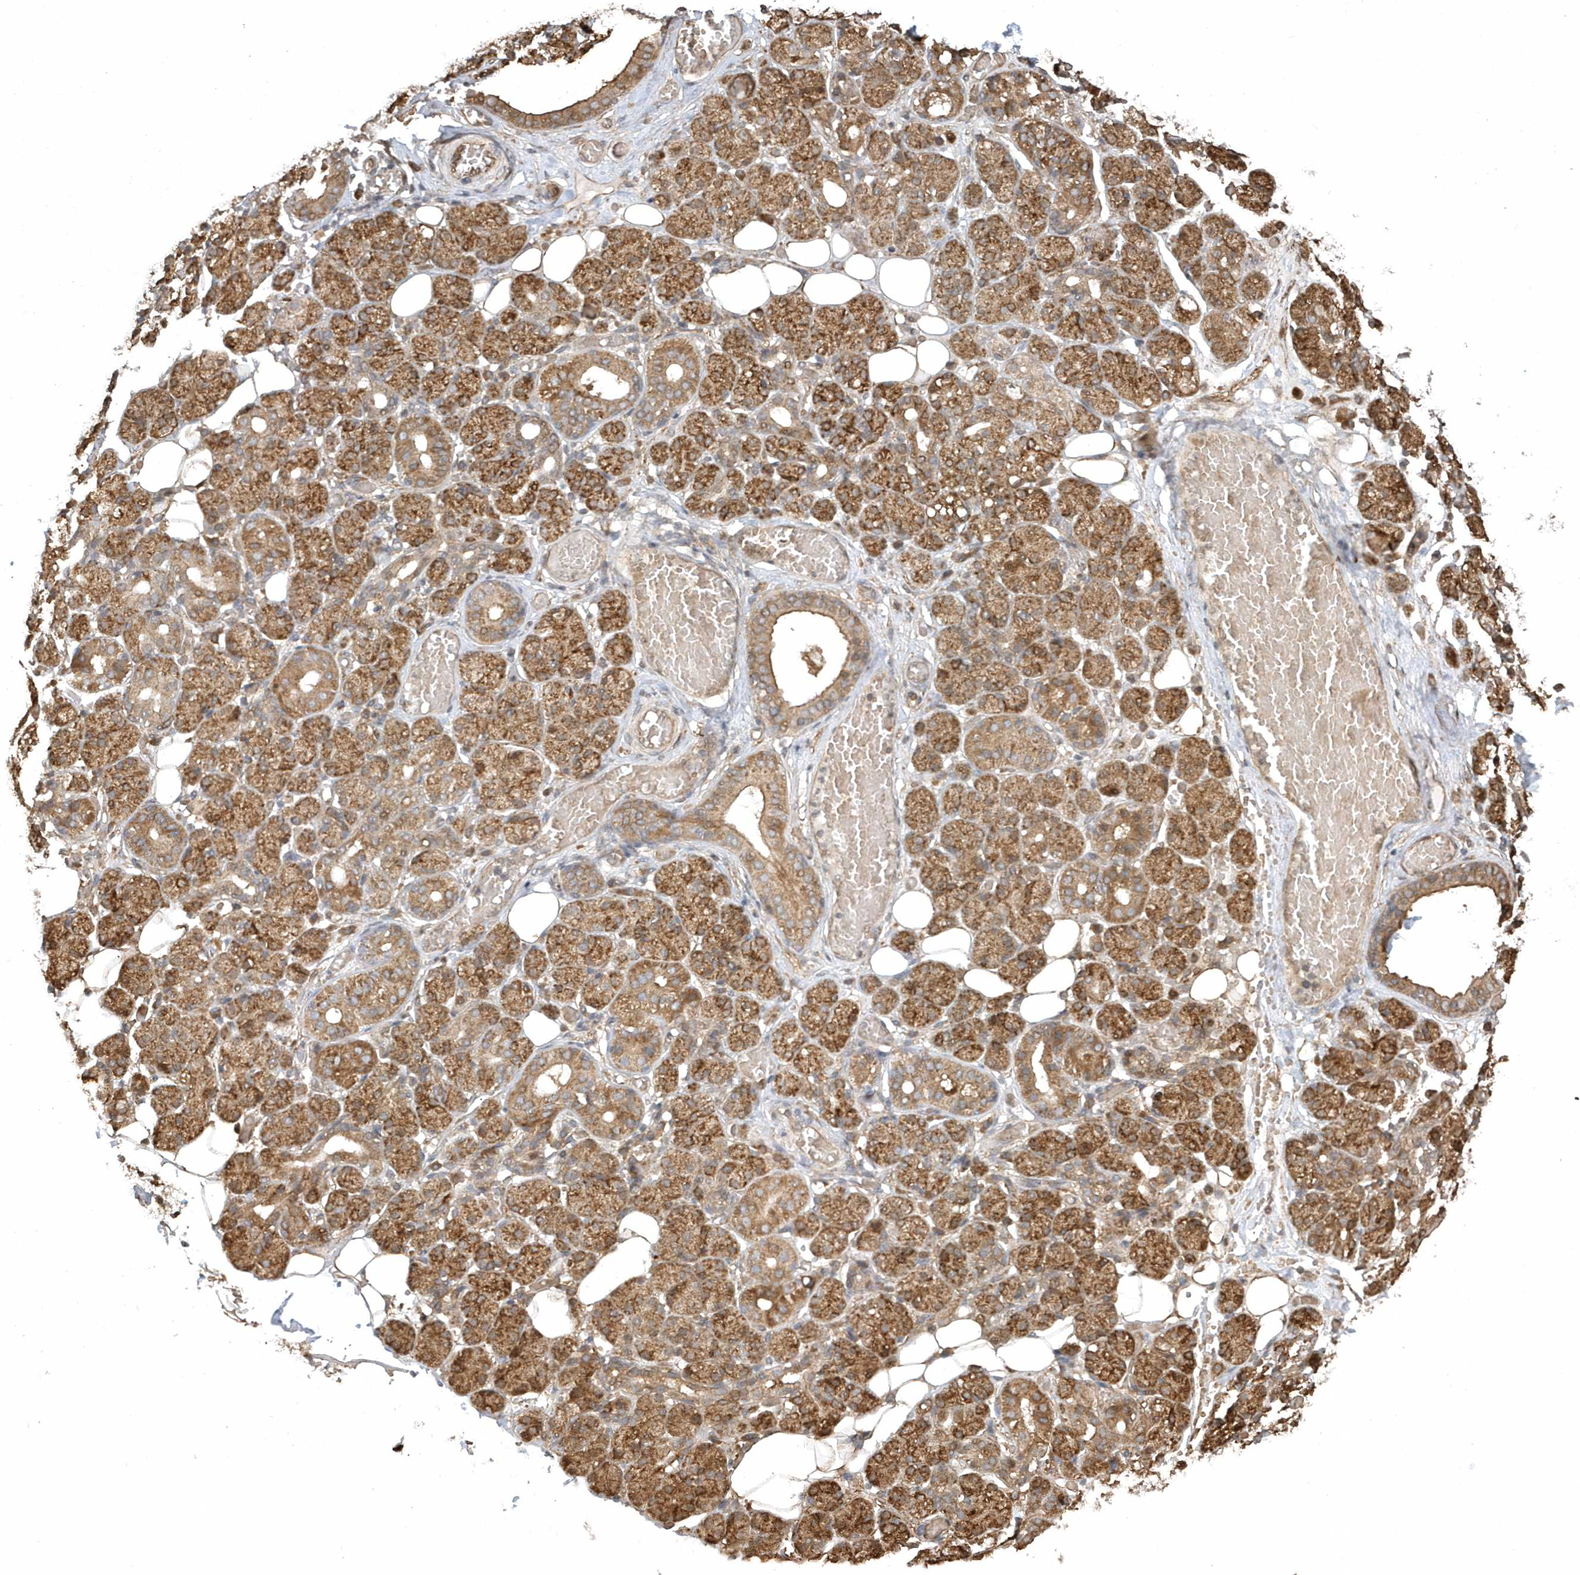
{"staining": {"intensity": "moderate", "quantity": ">75%", "location": "cytoplasmic/membranous,nuclear"}, "tissue": "salivary gland", "cell_type": "Glandular cells", "image_type": "normal", "snomed": [{"axis": "morphology", "description": "Normal tissue, NOS"}, {"axis": "topography", "description": "Salivary gland"}], "caption": "This histopathology image displays immunohistochemistry staining of benign human salivary gland, with medium moderate cytoplasmic/membranous,nuclear staining in approximately >75% of glandular cells.", "gene": "HERPUD1", "patient": {"sex": "male", "age": 63}}